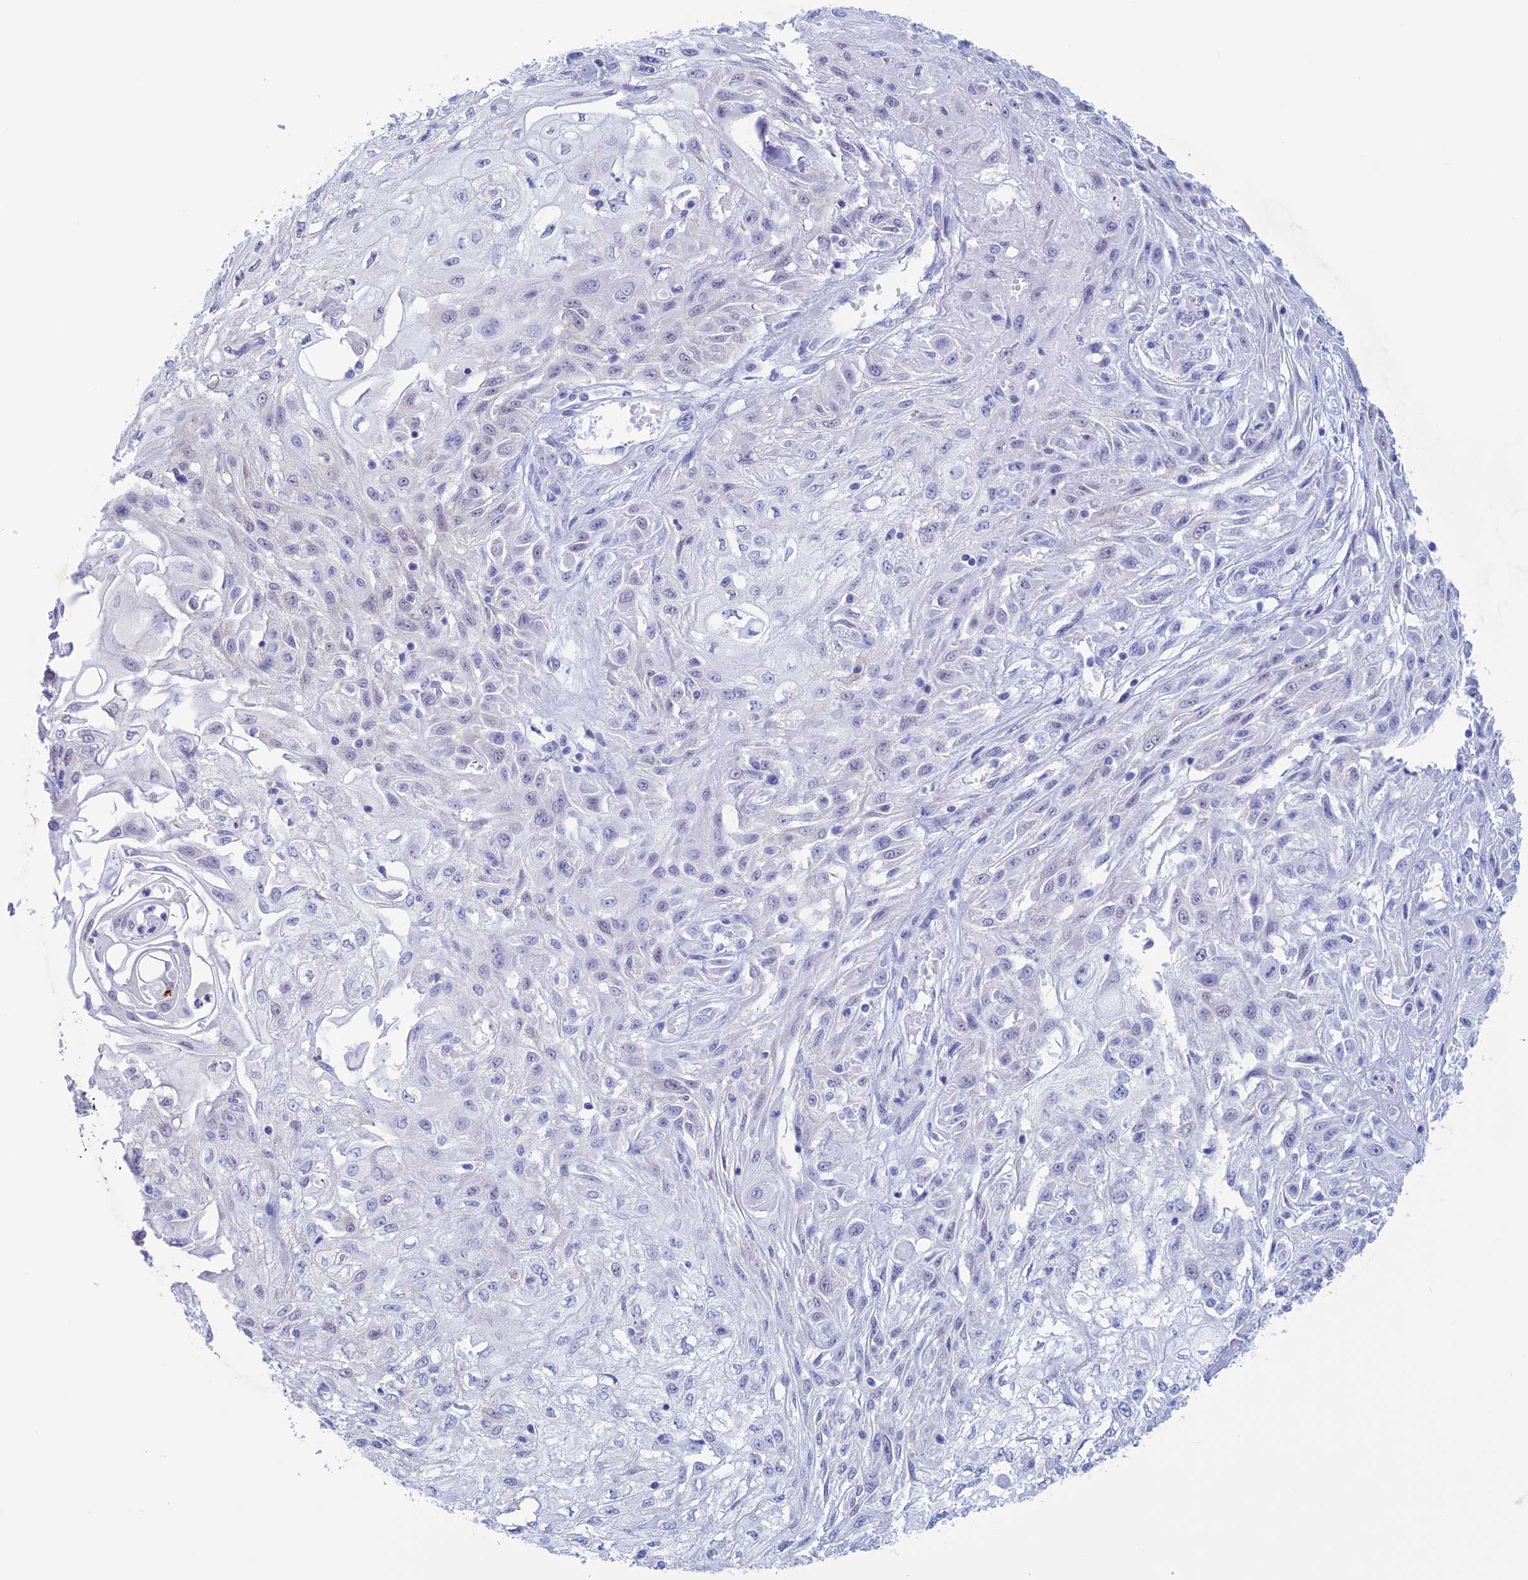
{"staining": {"intensity": "negative", "quantity": "none", "location": "none"}, "tissue": "skin cancer", "cell_type": "Tumor cells", "image_type": "cancer", "snomed": [{"axis": "morphology", "description": "Squamous cell carcinoma, NOS"}, {"axis": "morphology", "description": "Squamous cell carcinoma, metastatic, NOS"}, {"axis": "topography", "description": "Skin"}, {"axis": "topography", "description": "Lymph node"}], "caption": "A high-resolution image shows immunohistochemistry (IHC) staining of skin cancer, which exhibits no significant expression in tumor cells.", "gene": "LHFPL2", "patient": {"sex": "male", "age": 75}}